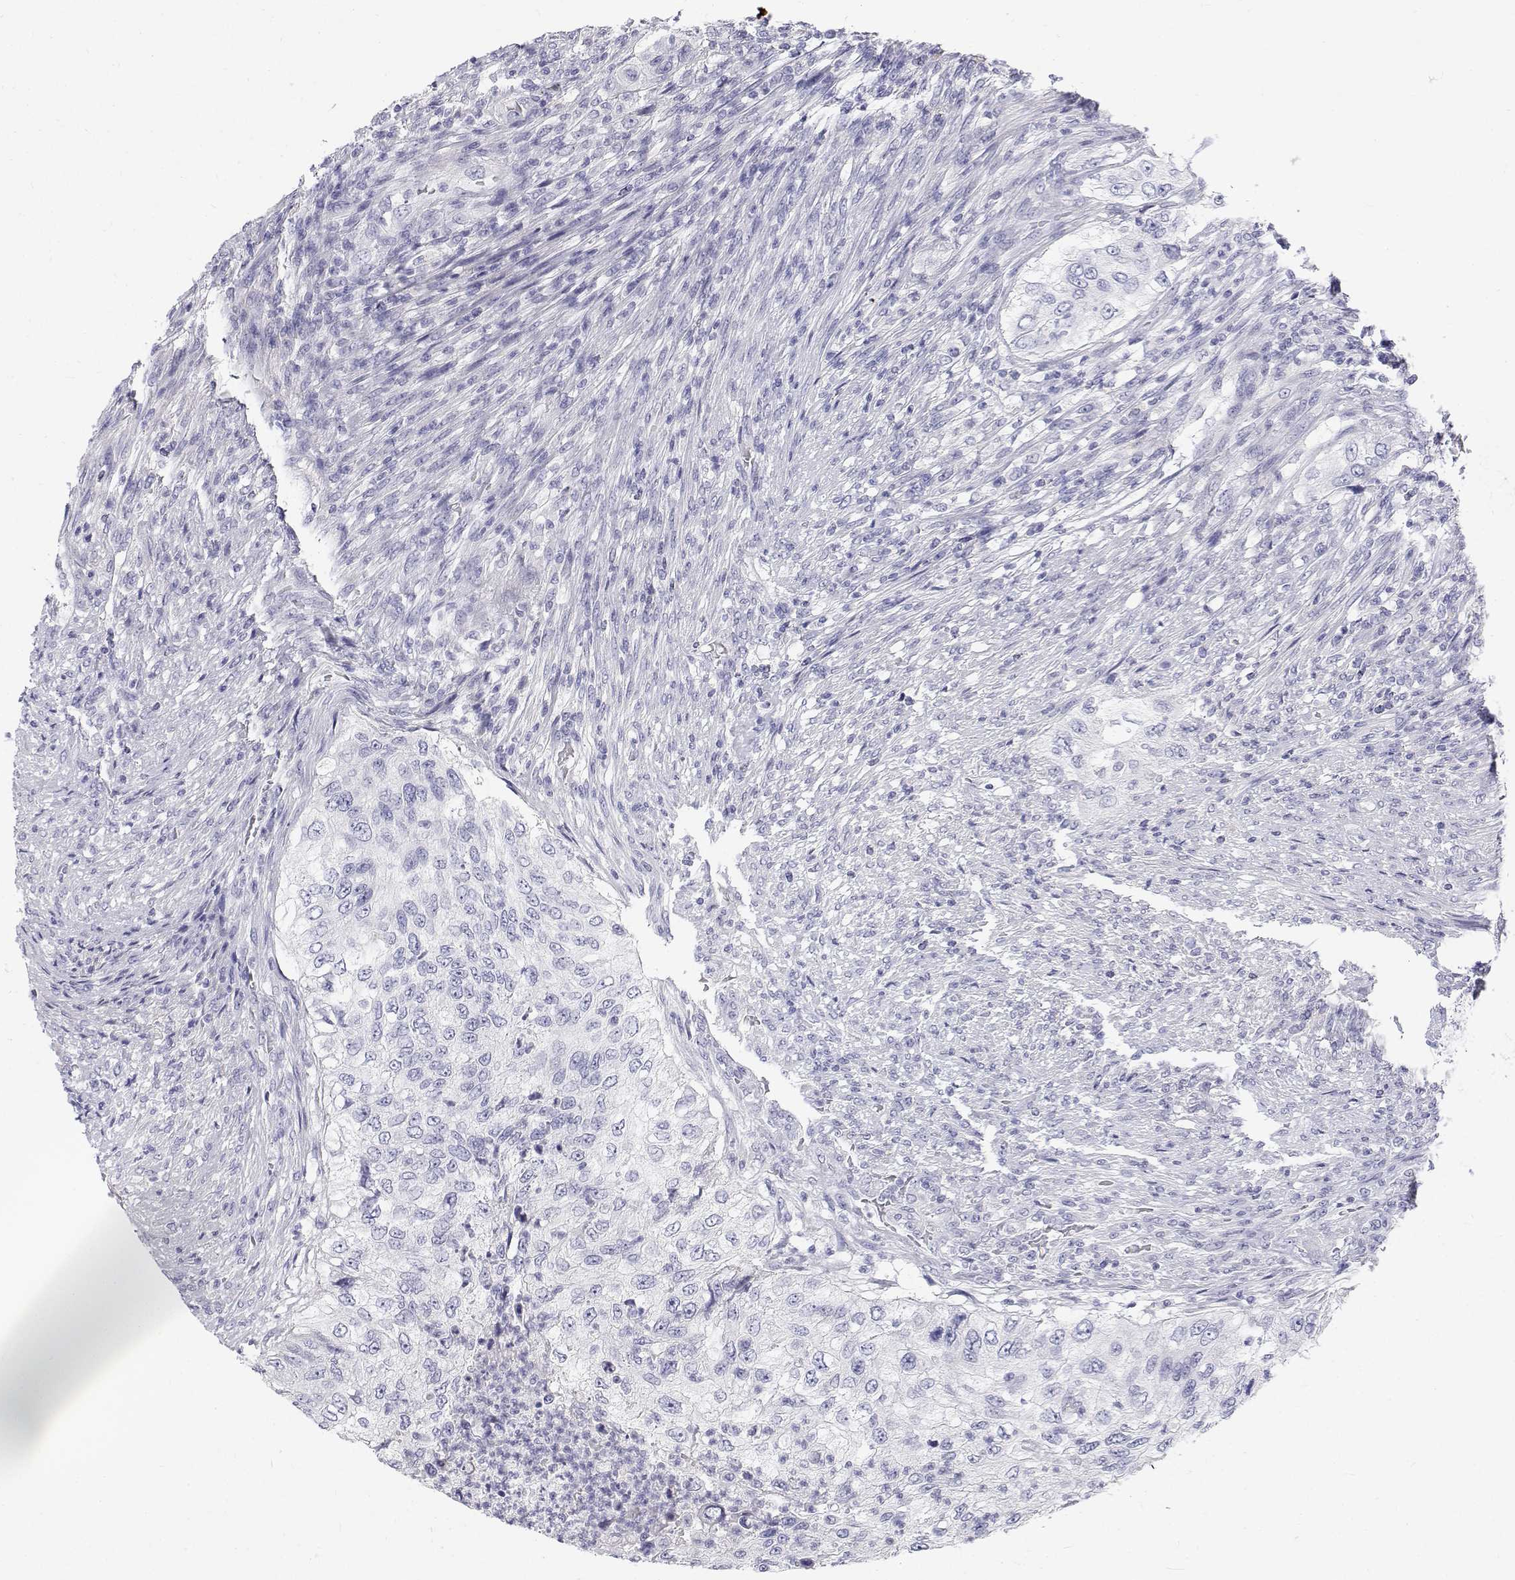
{"staining": {"intensity": "negative", "quantity": "none", "location": "none"}, "tissue": "urothelial cancer", "cell_type": "Tumor cells", "image_type": "cancer", "snomed": [{"axis": "morphology", "description": "Urothelial carcinoma, High grade"}, {"axis": "topography", "description": "Urinary bladder"}], "caption": "The histopathology image shows no staining of tumor cells in high-grade urothelial carcinoma.", "gene": "NCR2", "patient": {"sex": "female", "age": 60}}